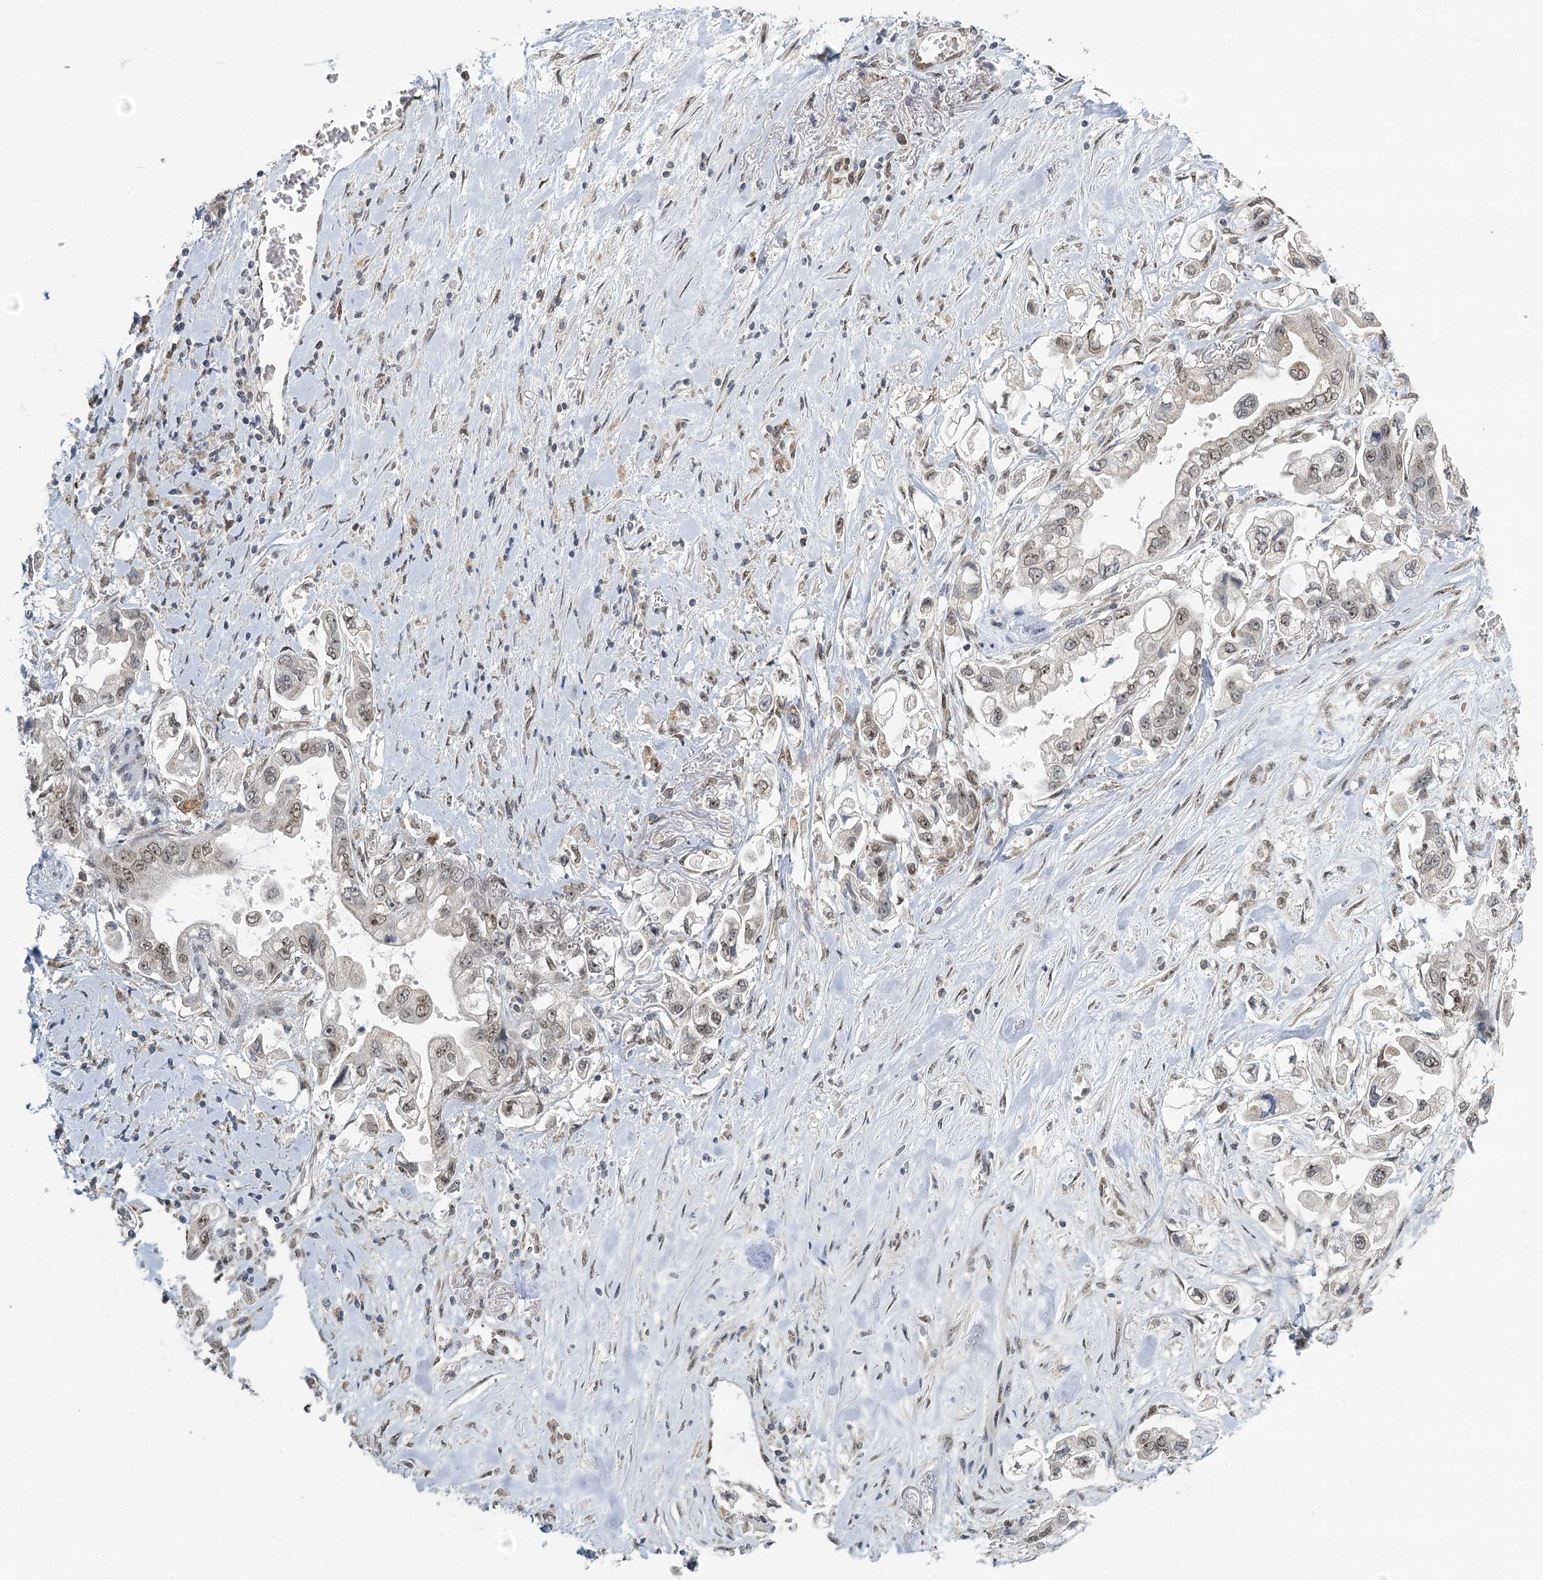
{"staining": {"intensity": "weak", "quantity": "<25%", "location": "nuclear"}, "tissue": "stomach cancer", "cell_type": "Tumor cells", "image_type": "cancer", "snomed": [{"axis": "morphology", "description": "Adenocarcinoma, NOS"}, {"axis": "topography", "description": "Stomach"}], "caption": "Stomach cancer stained for a protein using immunohistochemistry shows no expression tumor cells.", "gene": "TREX1", "patient": {"sex": "male", "age": 62}}